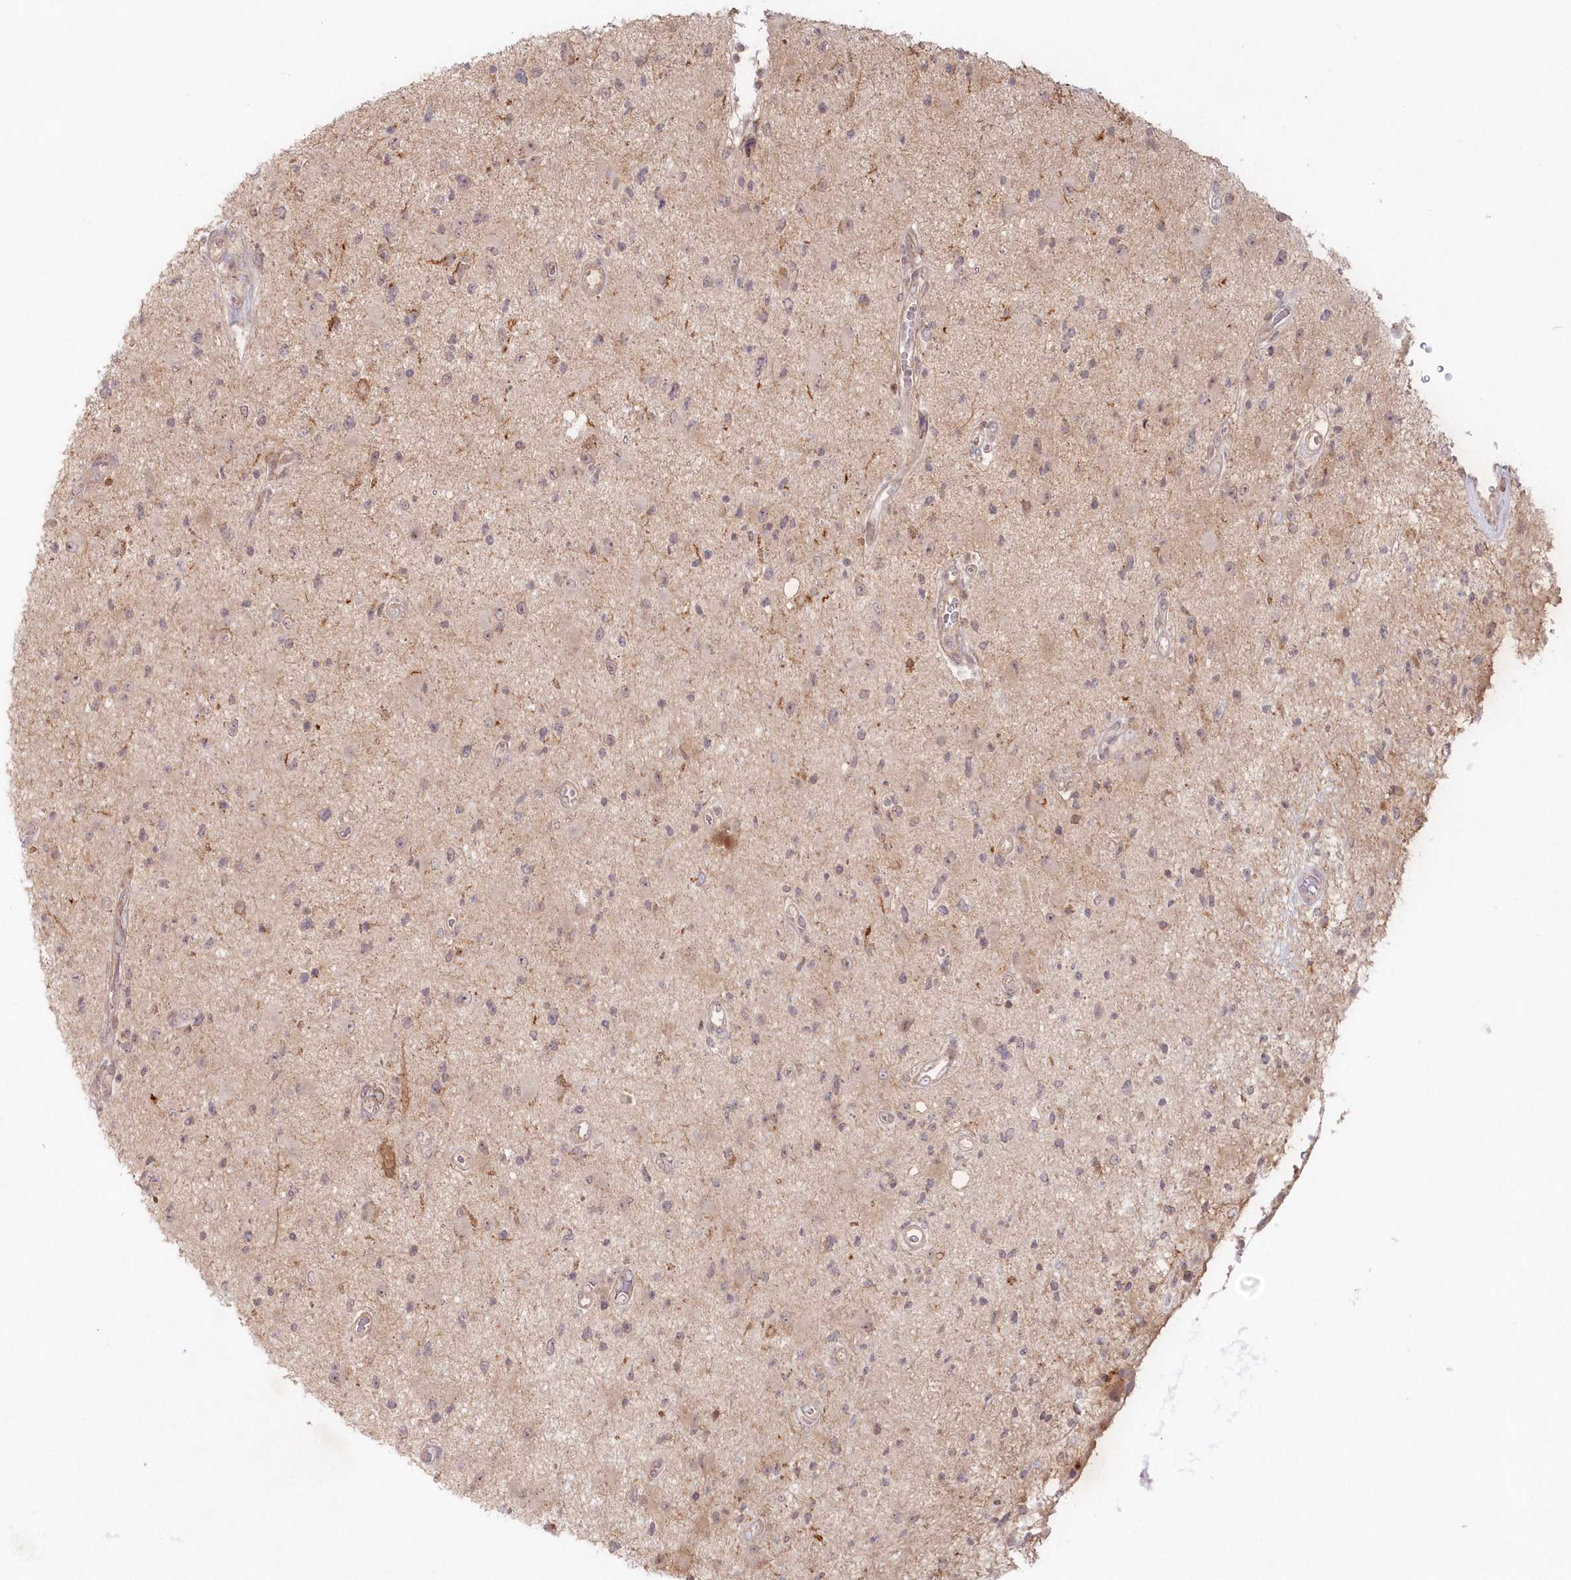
{"staining": {"intensity": "weak", "quantity": "25%-75%", "location": "cytoplasmic/membranous,nuclear"}, "tissue": "glioma", "cell_type": "Tumor cells", "image_type": "cancer", "snomed": [{"axis": "morphology", "description": "Glioma, malignant, High grade"}, {"axis": "topography", "description": "Brain"}], "caption": "Human glioma stained for a protein (brown) displays weak cytoplasmic/membranous and nuclear positive positivity in approximately 25%-75% of tumor cells.", "gene": "TOGARAM2", "patient": {"sex": "male", "age": 33}}